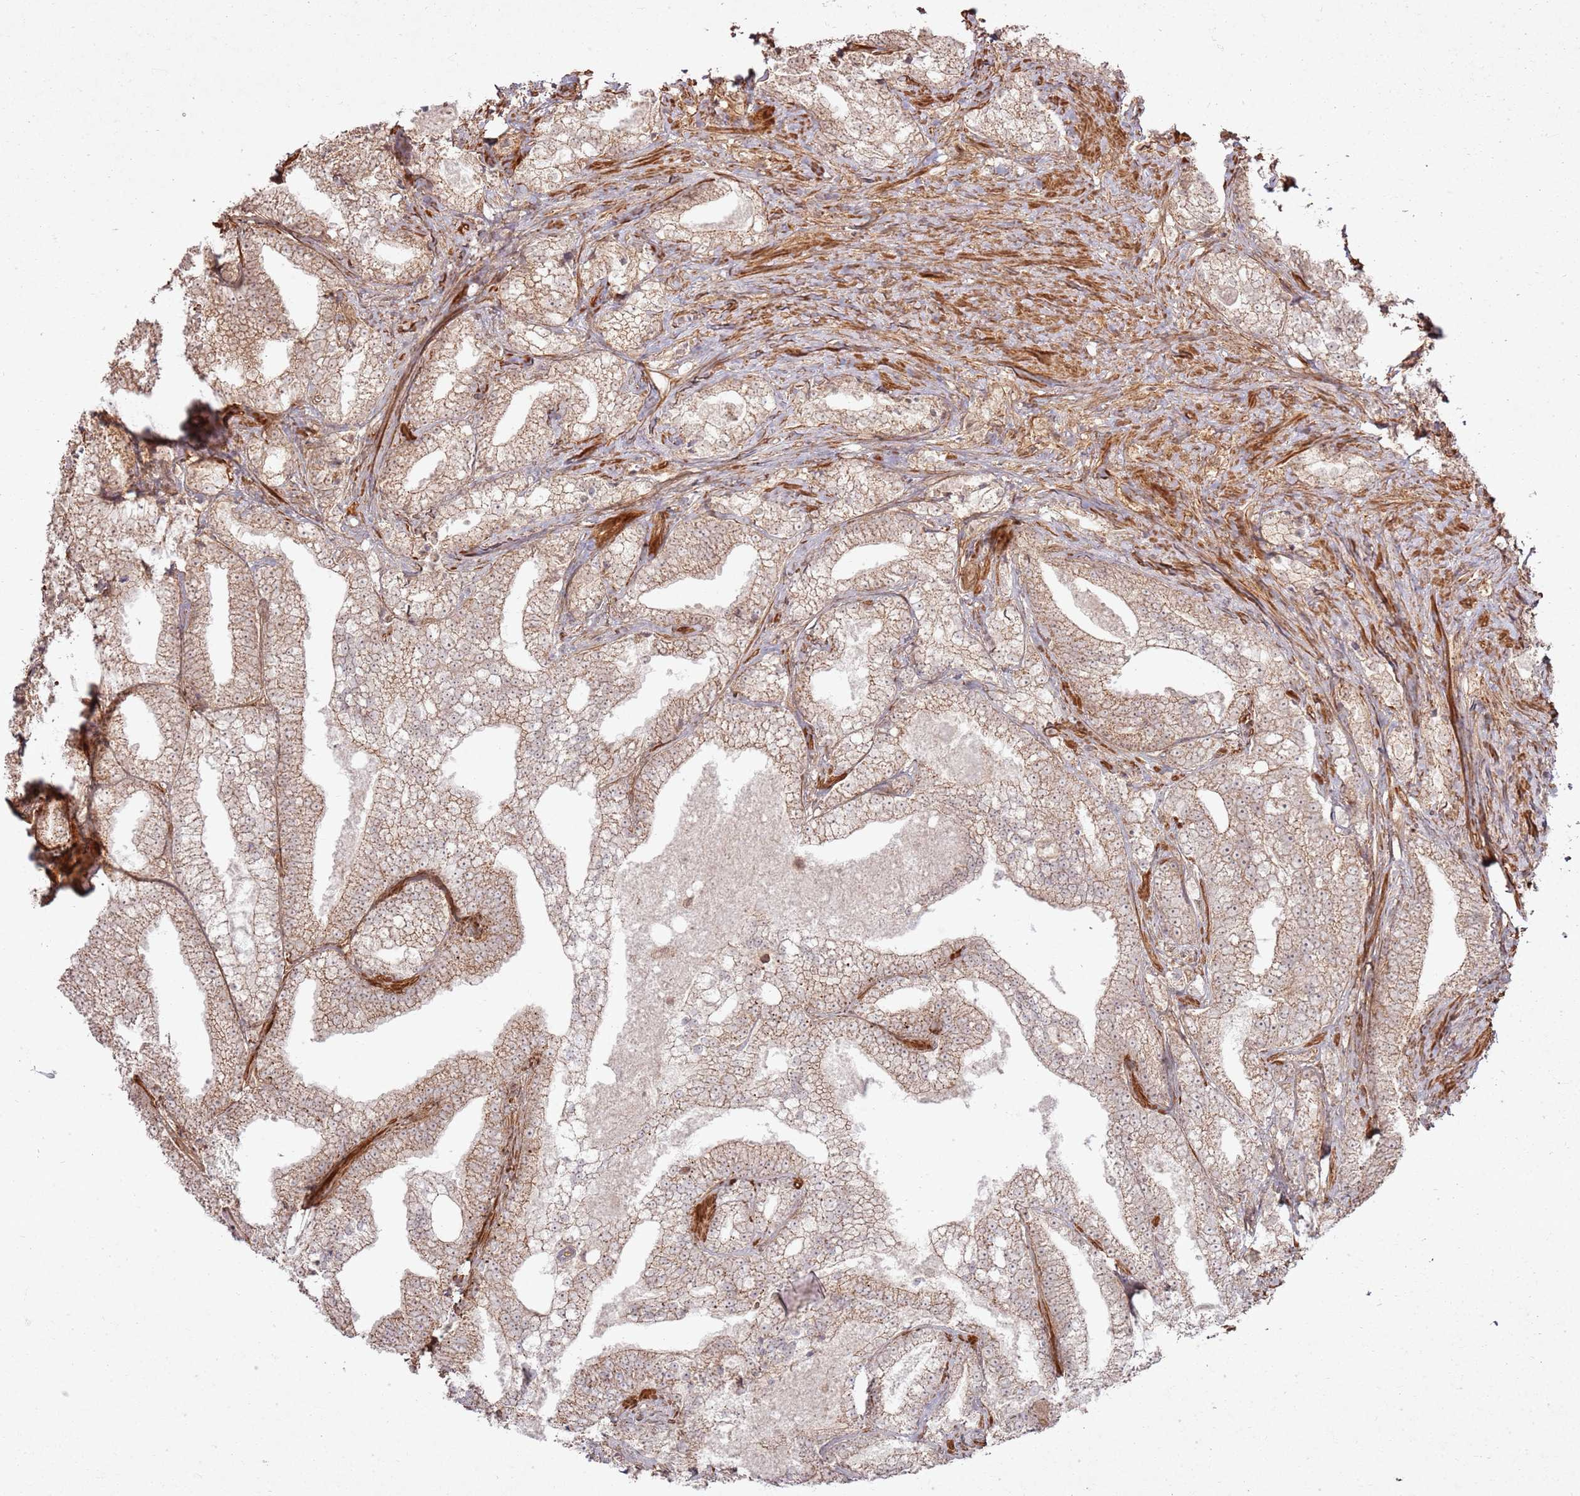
{"staining": {"intensity": "moderate", "quantity": ">75%", "location": "cytoplasmic/membranous,nuclear"}, "tissue": "prostate cancer", "cell_type": "Tumor cells", "image_type": "cancer", "snomed": [{"axis": "morphology", "description": "Adenocarcinoma, High grade"}, {"axis": "topography", "description": "Prostate and seminal vesicle, NOS"}], "caption": "Prostate cancer was stained to show a protein in brown. There is medium levels of moderate cytoplasmic/membranous and nuclear staining in about >75% of tumor cells.", "gene": "ZNF623", "patient": {"sex": "male", "age": 67}}